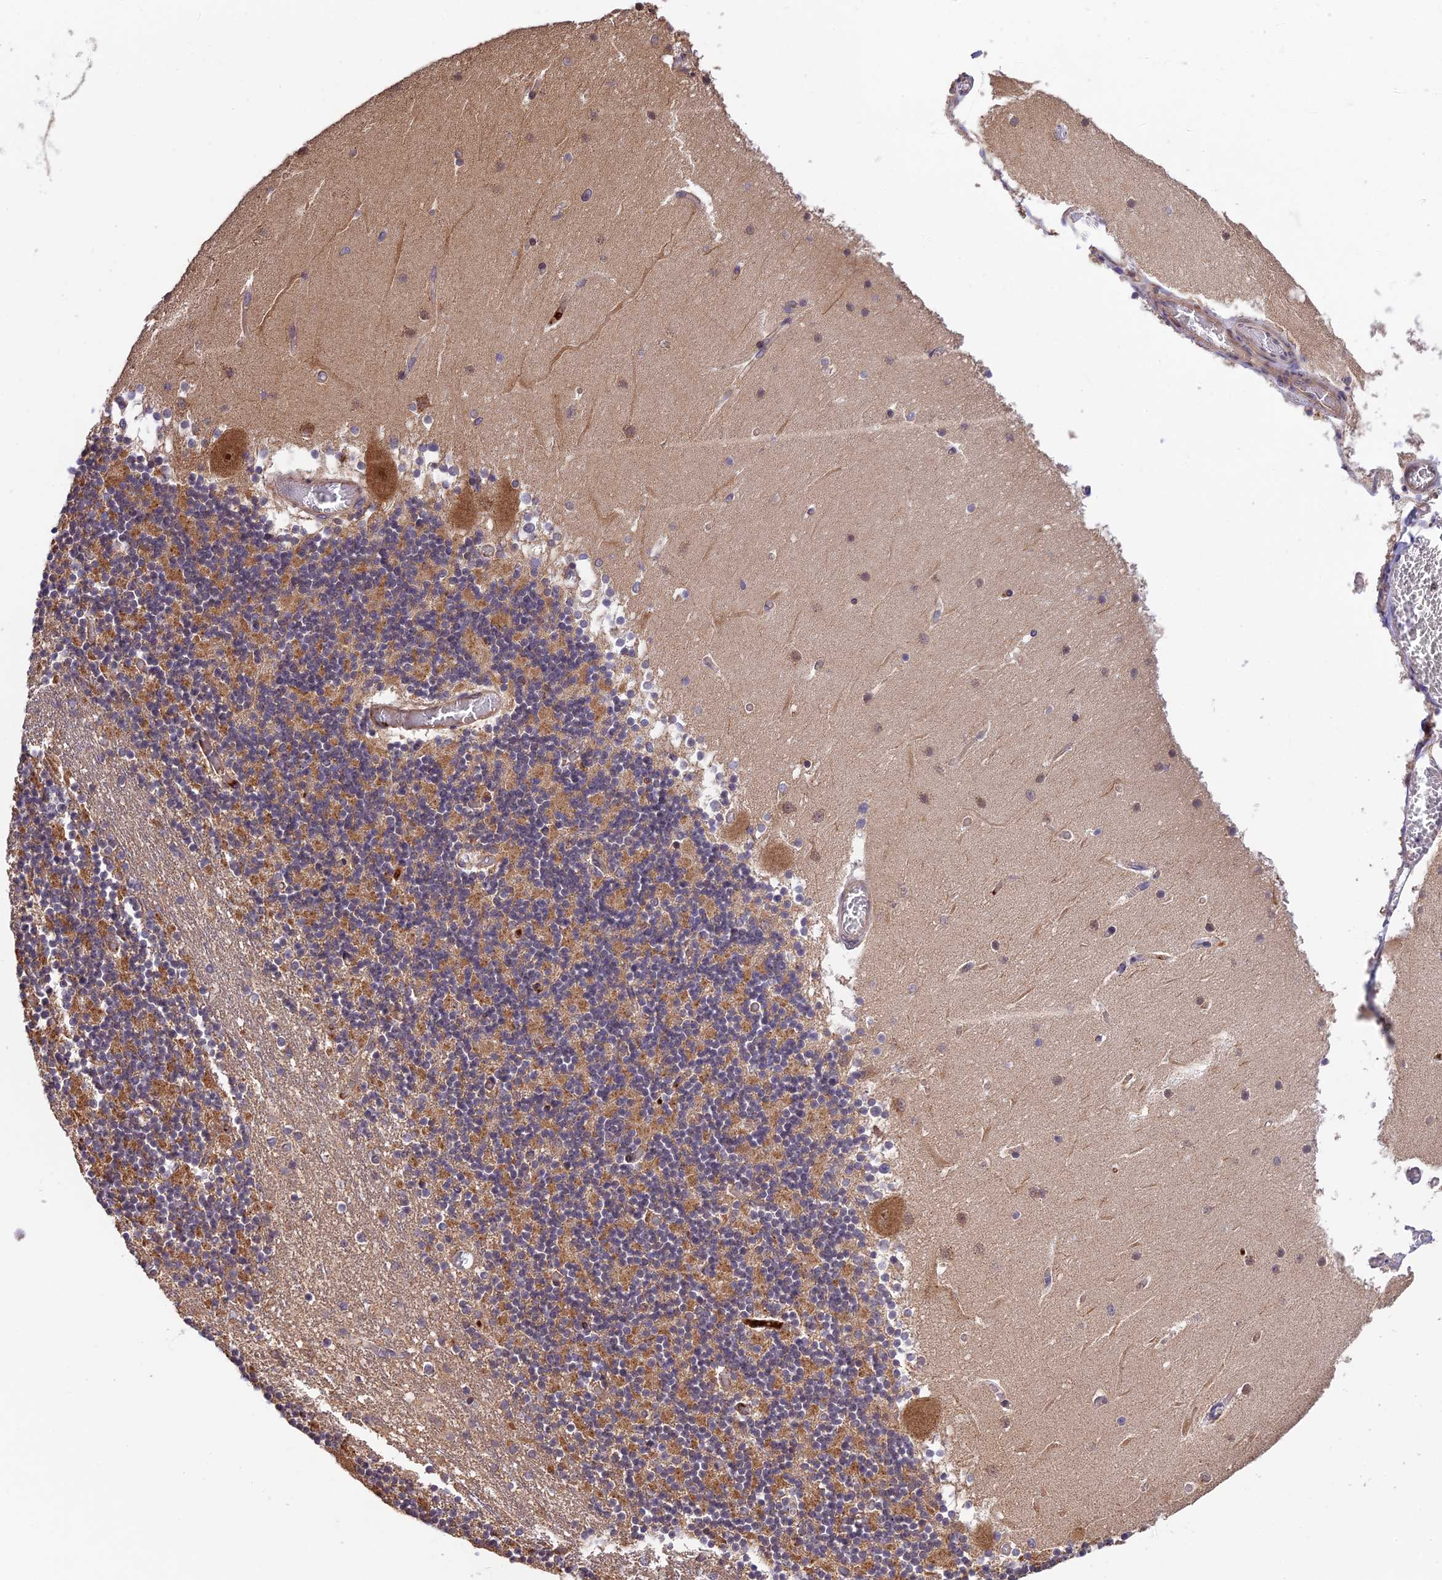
{"staining": {"intensity": "moderate", "quantity": "25%-75%", "location": "cytoplasmic/membranous"}, "tissue": "cerebellum", "cell_type": "Cells in granular layer", "image_type": "normal", "snomed": [{"axis": "morphology", "description": "Normal tissue, NOS"}, {"axis": "topography", "description": "Cerebellum"}], "caption": "Immunohistochemical staining of benign cerebellum shows 25%-75% levels of moderate cytoplasmic/membranous protein expression in about 25%-75% of cells in granular layer. Using DAB (3,3'-diaminobenzidine) (brown) and hematoxylin (blue) stains, captured at high magnification using brightfield microscopy.", "gene": "MNS1", "patient": {"sex": "female", "age": 28}}